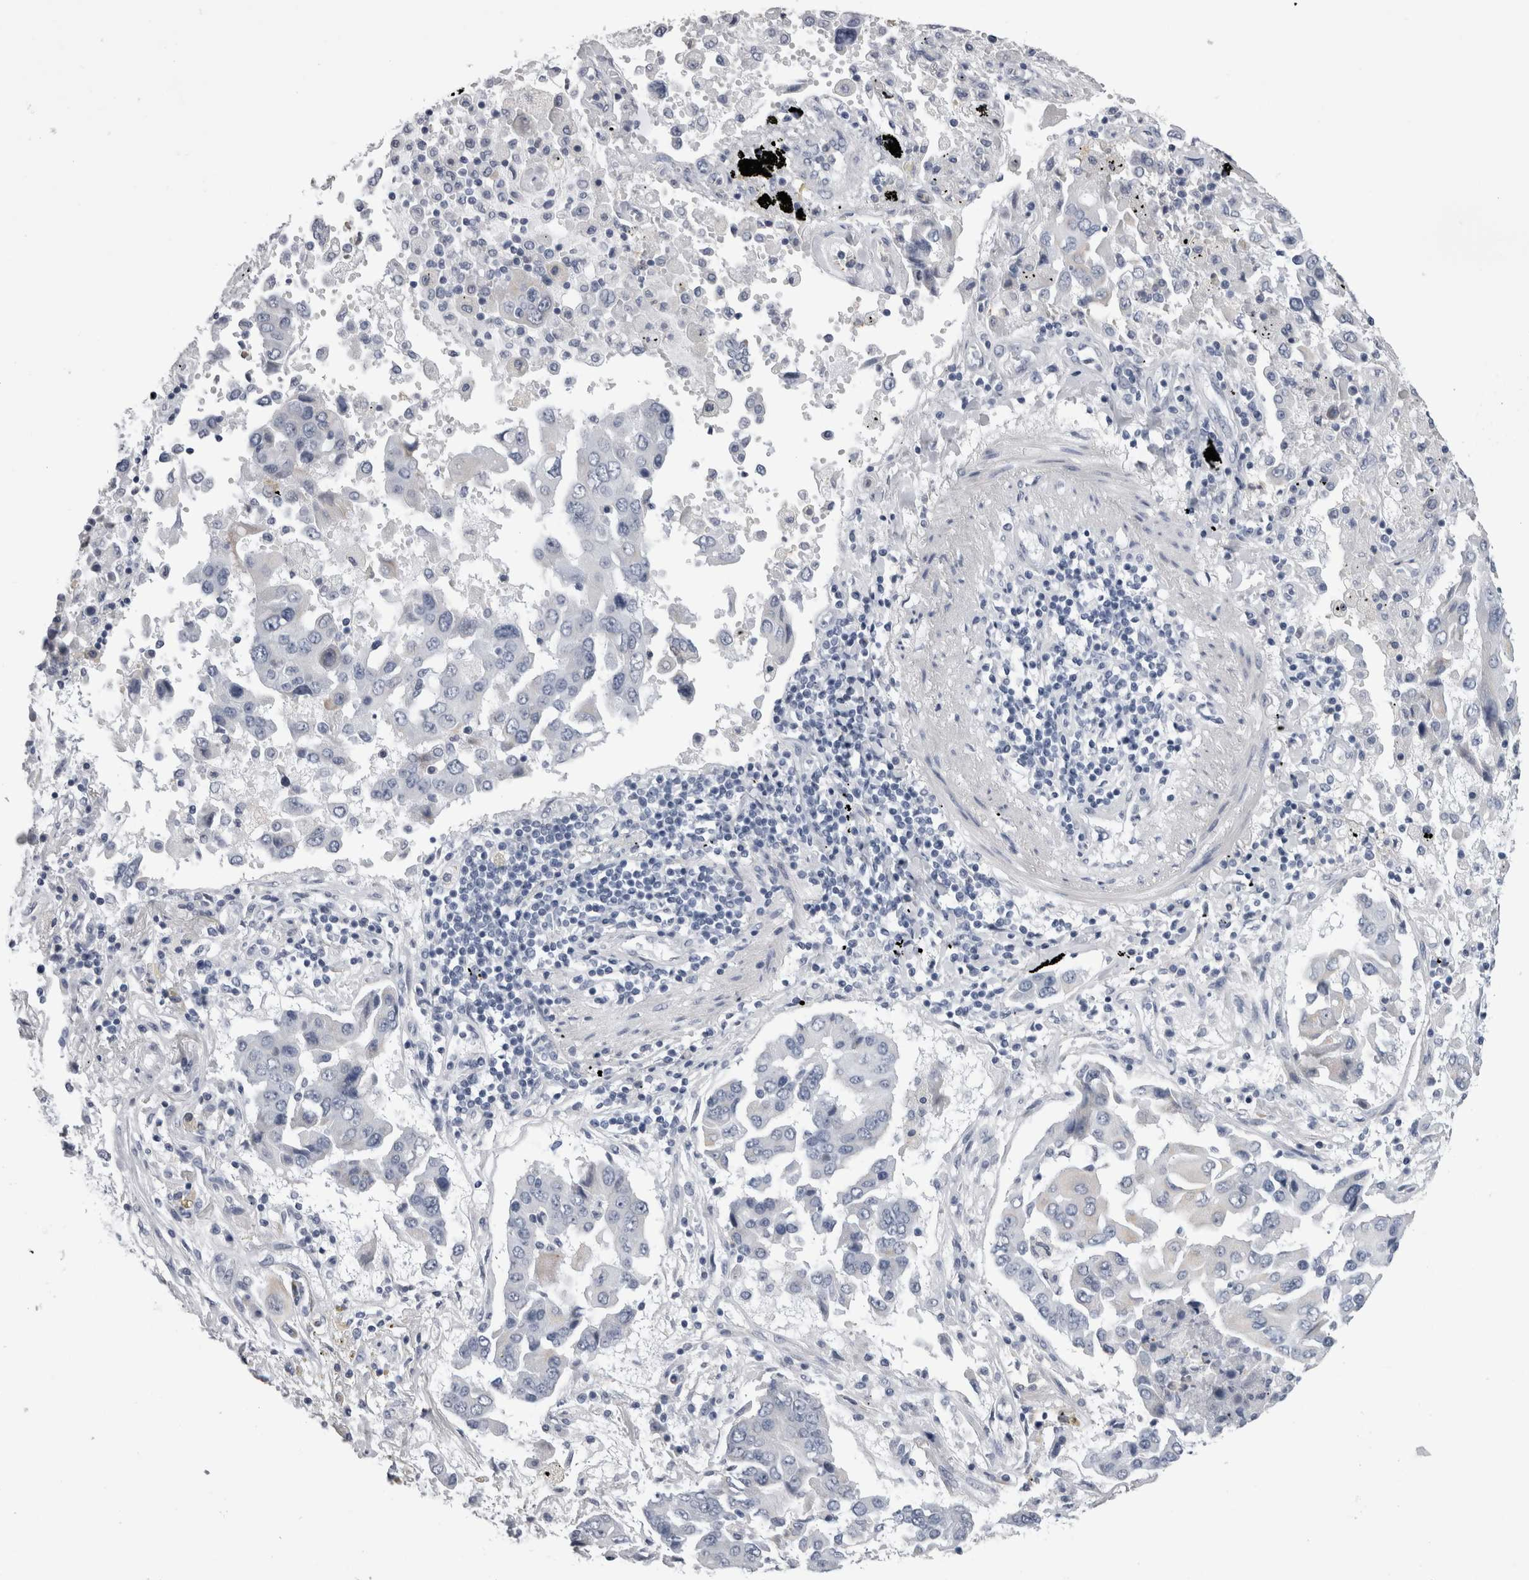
{"staining": {"intensity": "negative", "quantity": "none", "location": "none"}, "tissue": "lung cancer", "cell_type": "Tumor cells", "image_type": "cancer", "snomed": [{"axis": "morphology", "description": "Adenocarcinoma, NOS"}, {"axis": "topography", "description": "Lung"}], "caption": "Immunohistochemistry of lung adenocarcinoma demonstrates no positivity in tumor cells.", "gene": "ALDH8A1", "patient": {"sex": "female", "age": 65}}